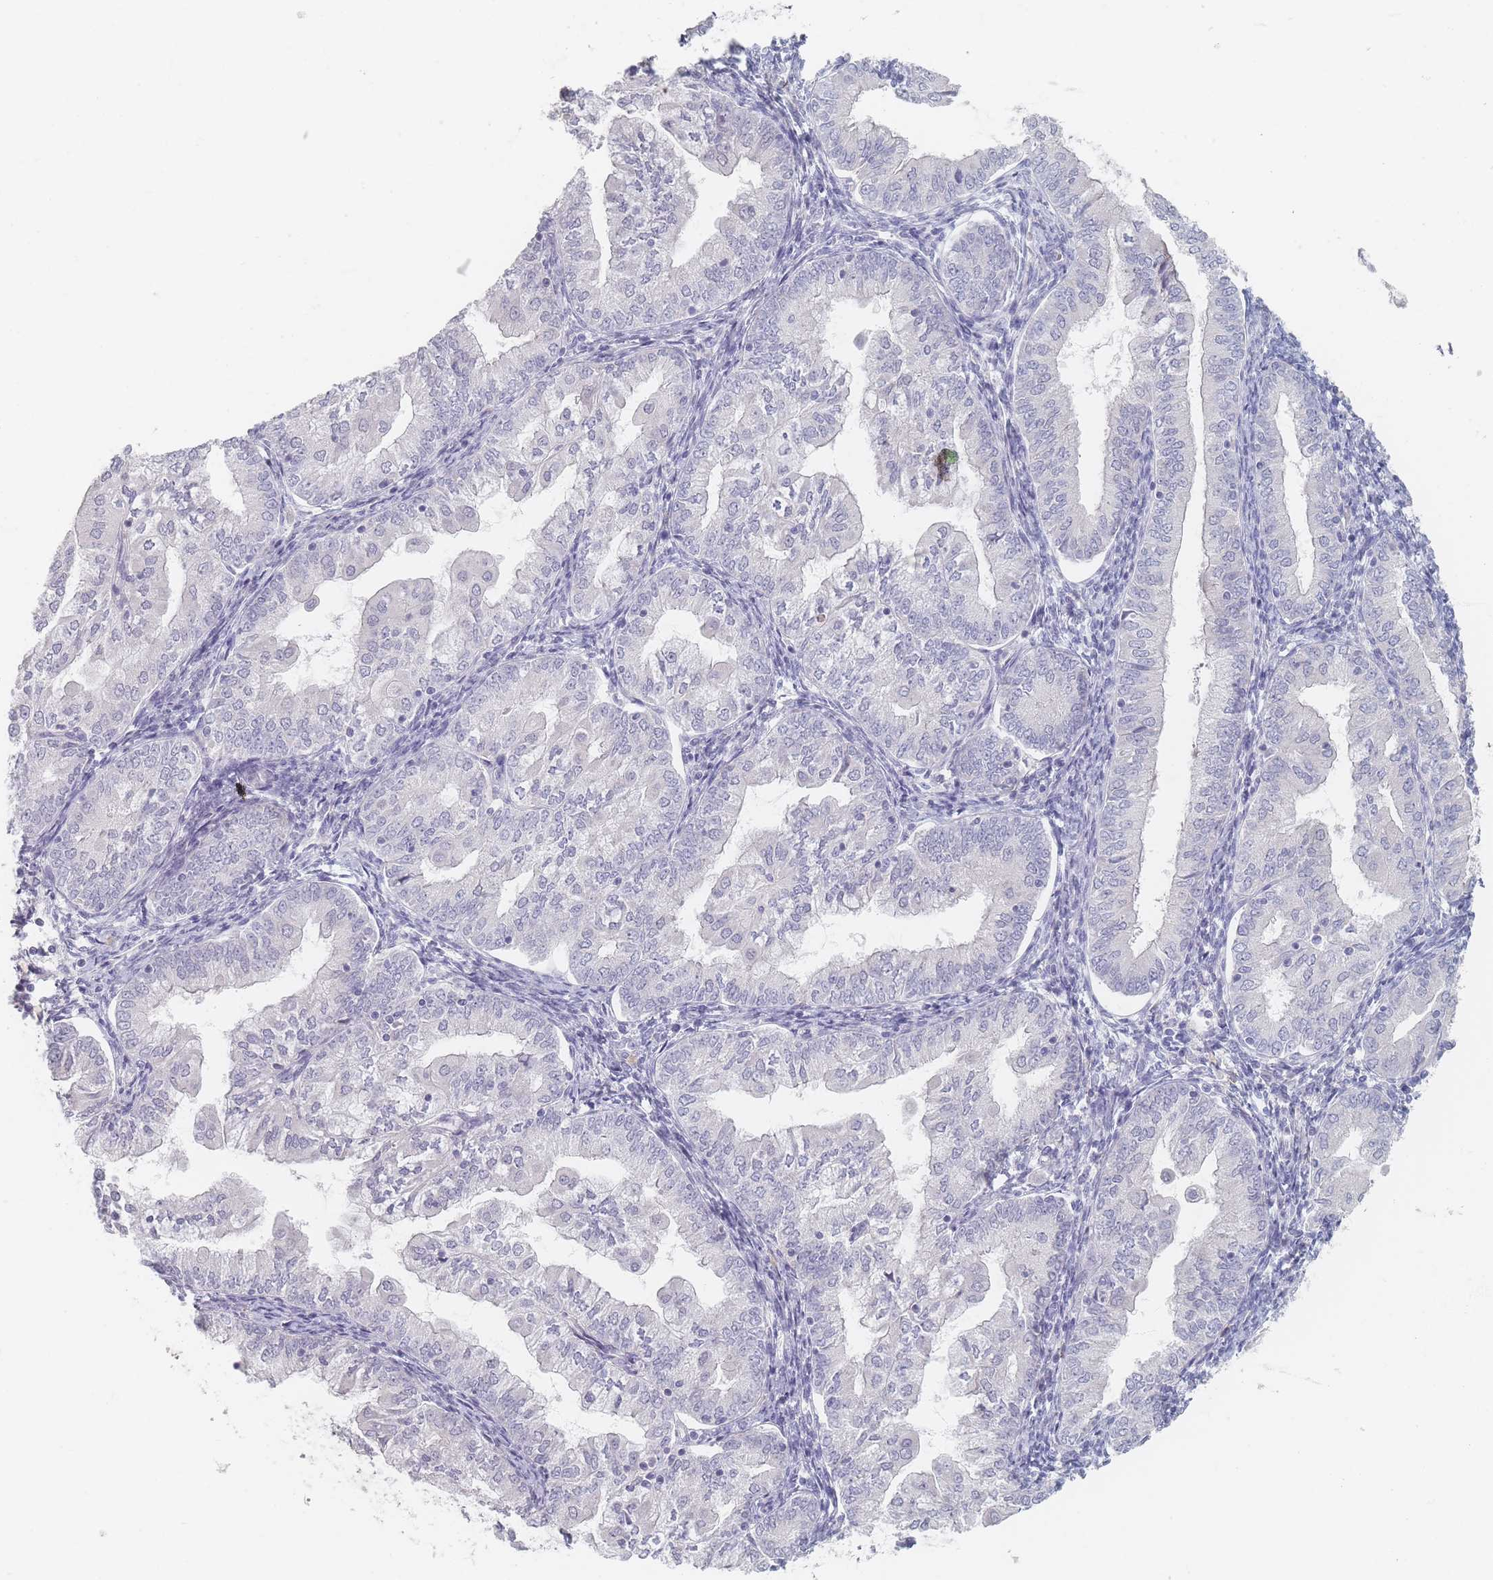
{"staining": {"intensity": "negative", "quantity": "none", "location": "none"}, "tissue": "endometrial cancer", "cell_type": "Tumor cells", "image_type": "cancer", "snomed": [{"axis": "morphology", "description": "Adenocarcinoma, NOS"}, {"axis": "topography", "description": "Endometrium"}], "caption": "There is no significant positivity in tumor cells of endometrial cancer (adenocarcinoma).", "gene": "CD37", "patient": {"sex": "female", "age": 55}}